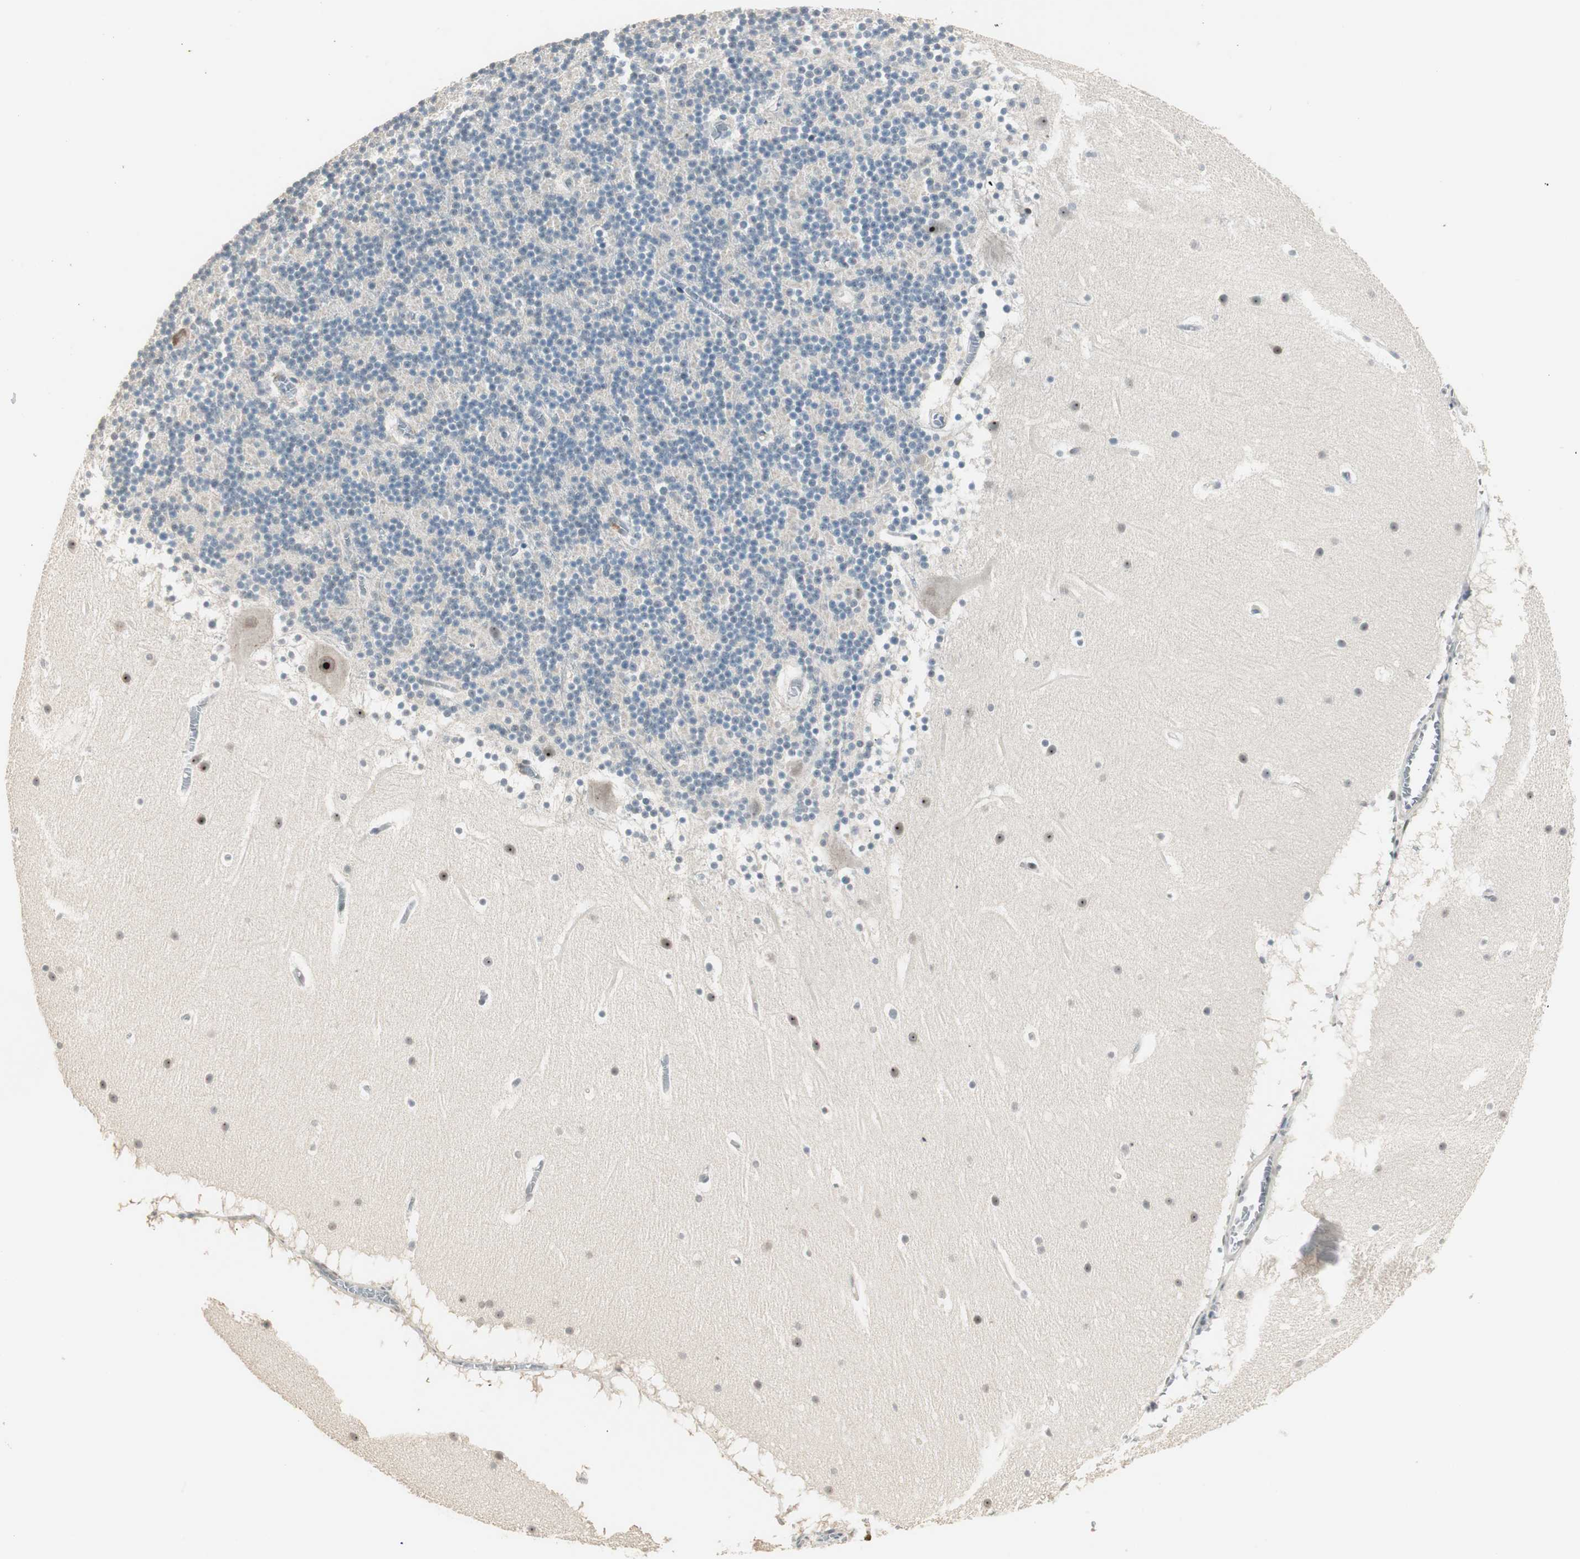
{"staining": {"intensity": "negative", "quantity": "none", "location": "none"}, "tissue": "cerebellum", "cell_type": "Cells in granular layer", "image_type": "normal", "snomed": [{"axis": "morphology", "description": "Normal tissue, NOS"}, {"axis": "topography", "description": "Cerebellum"}], "caption": "Immunohistochemistry of unremarkable human cerebellum exhibits no staining in cells in granular layer. (Brightfield microscopy of DAB IHC at high magnification).", "gene": "ETV4", "patient": {"sex": "male", "age": 45}}